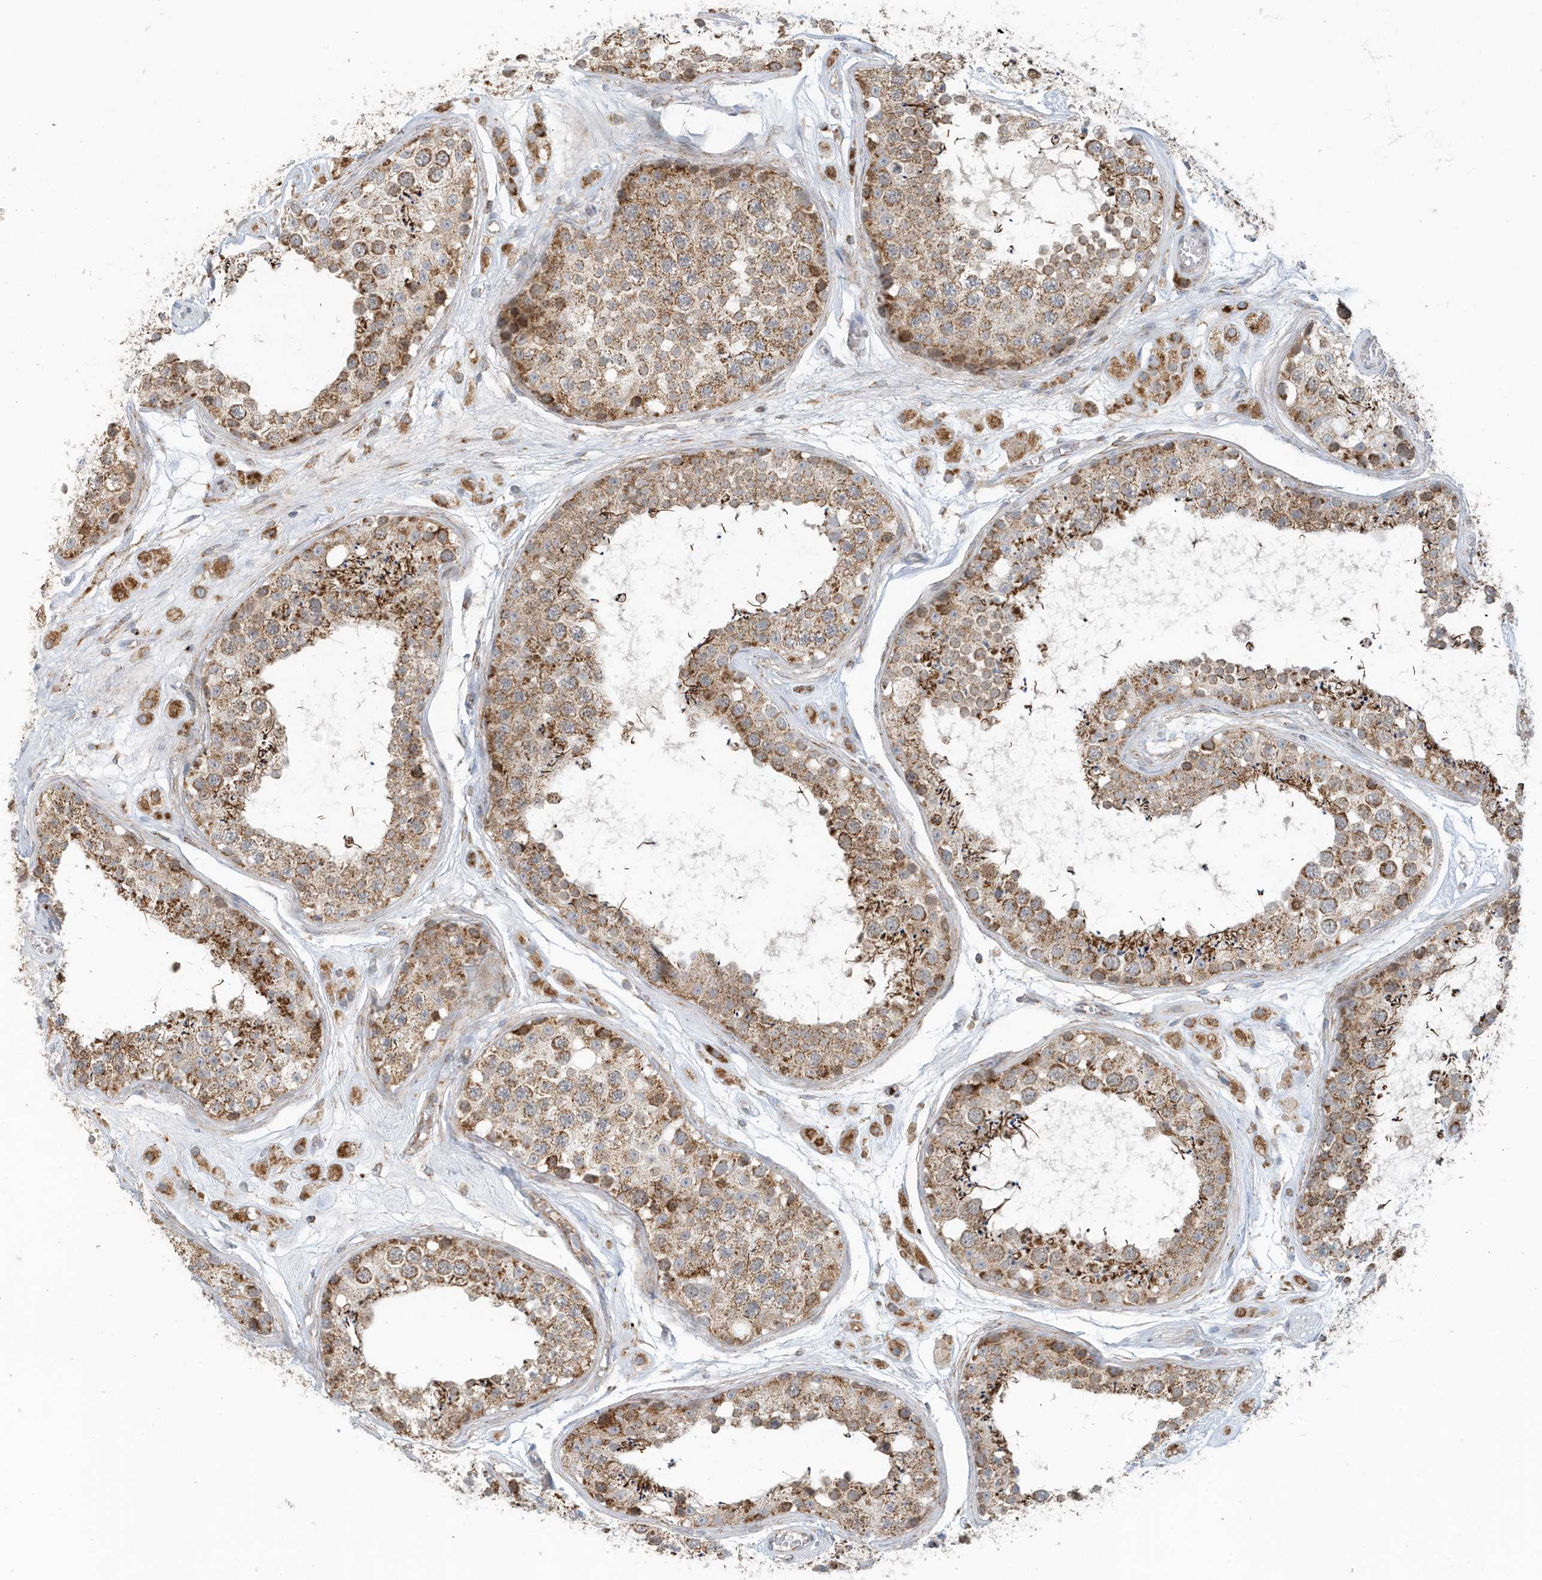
{"staining": {"intensity": "moderate", "quantity": ">75%", "location": "cytoplasmic/membranous"}, "tissue": "testis", "cell_type": "Cells in seminiferous ducts", "image_type": "normal", "snomed": [{"axis": "morphology", "description": "Normal tissue, NOS"}, {"axis": "topography", "description": "Testis"}], "caption": "Moderate cytoplasmic/membranous protein staining is identified in about >75% of cells in seminiferous ducts in testis. Immunohistochemistry (ihc) stains the protein of interest in brown and the nuclei are stained blue.", "gene": "MAN1A1", "patient": {"sex": "male", "age": 25}}